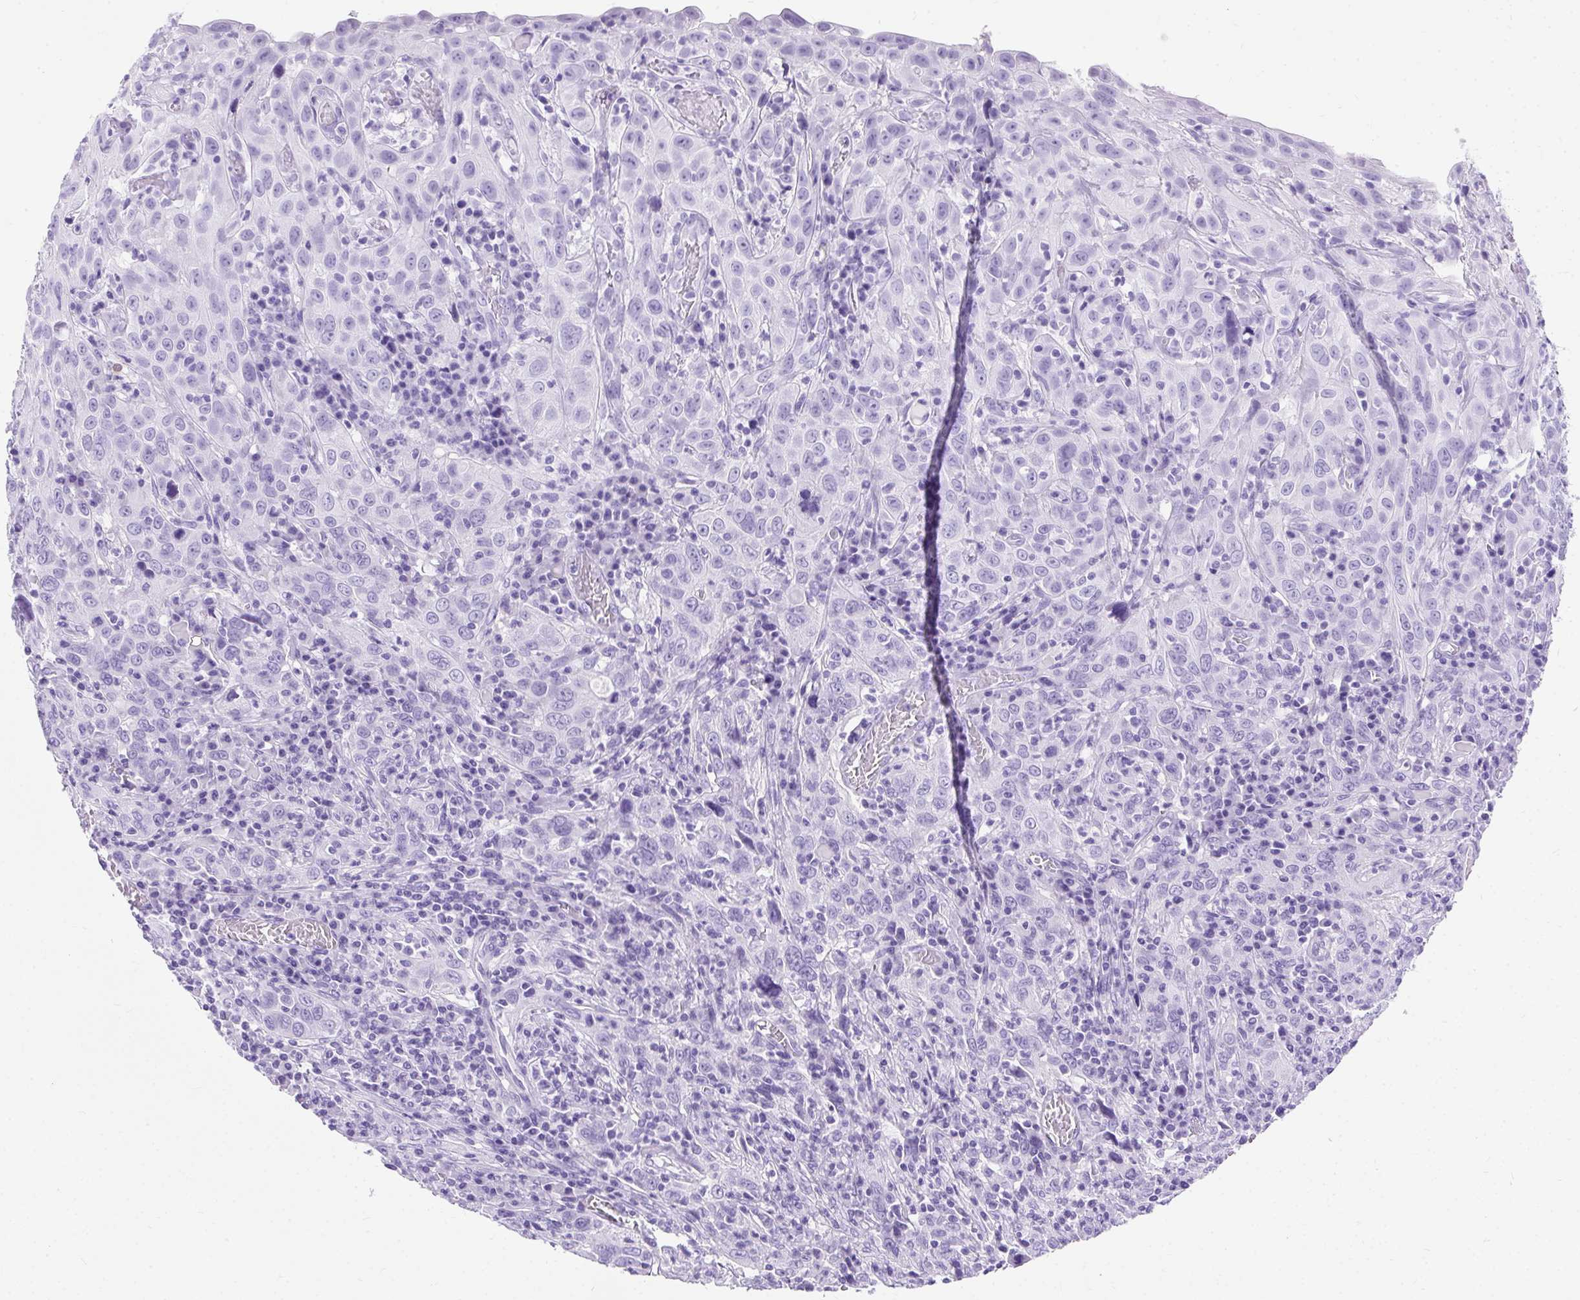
{"staining": {"intensity": "negative", "quantity": "none", "location": "none"}, "tissue": "cervical cancer", "cell_type": "Tumor cells", "image_type": "cancer", "snomed": [{"axis": "morphology", "description": "Squamous cell carcinoma, NOS"}, {"axis": "topography", "description": "Cervix"}], "caption": "IHC histopathology image of human squamous cell carcinoma (cervical) stained for a protein (brown), which reveals no expression in tumor cells.", "gene": "PVALB", "patient": {"sex": "female", "age": 46}}